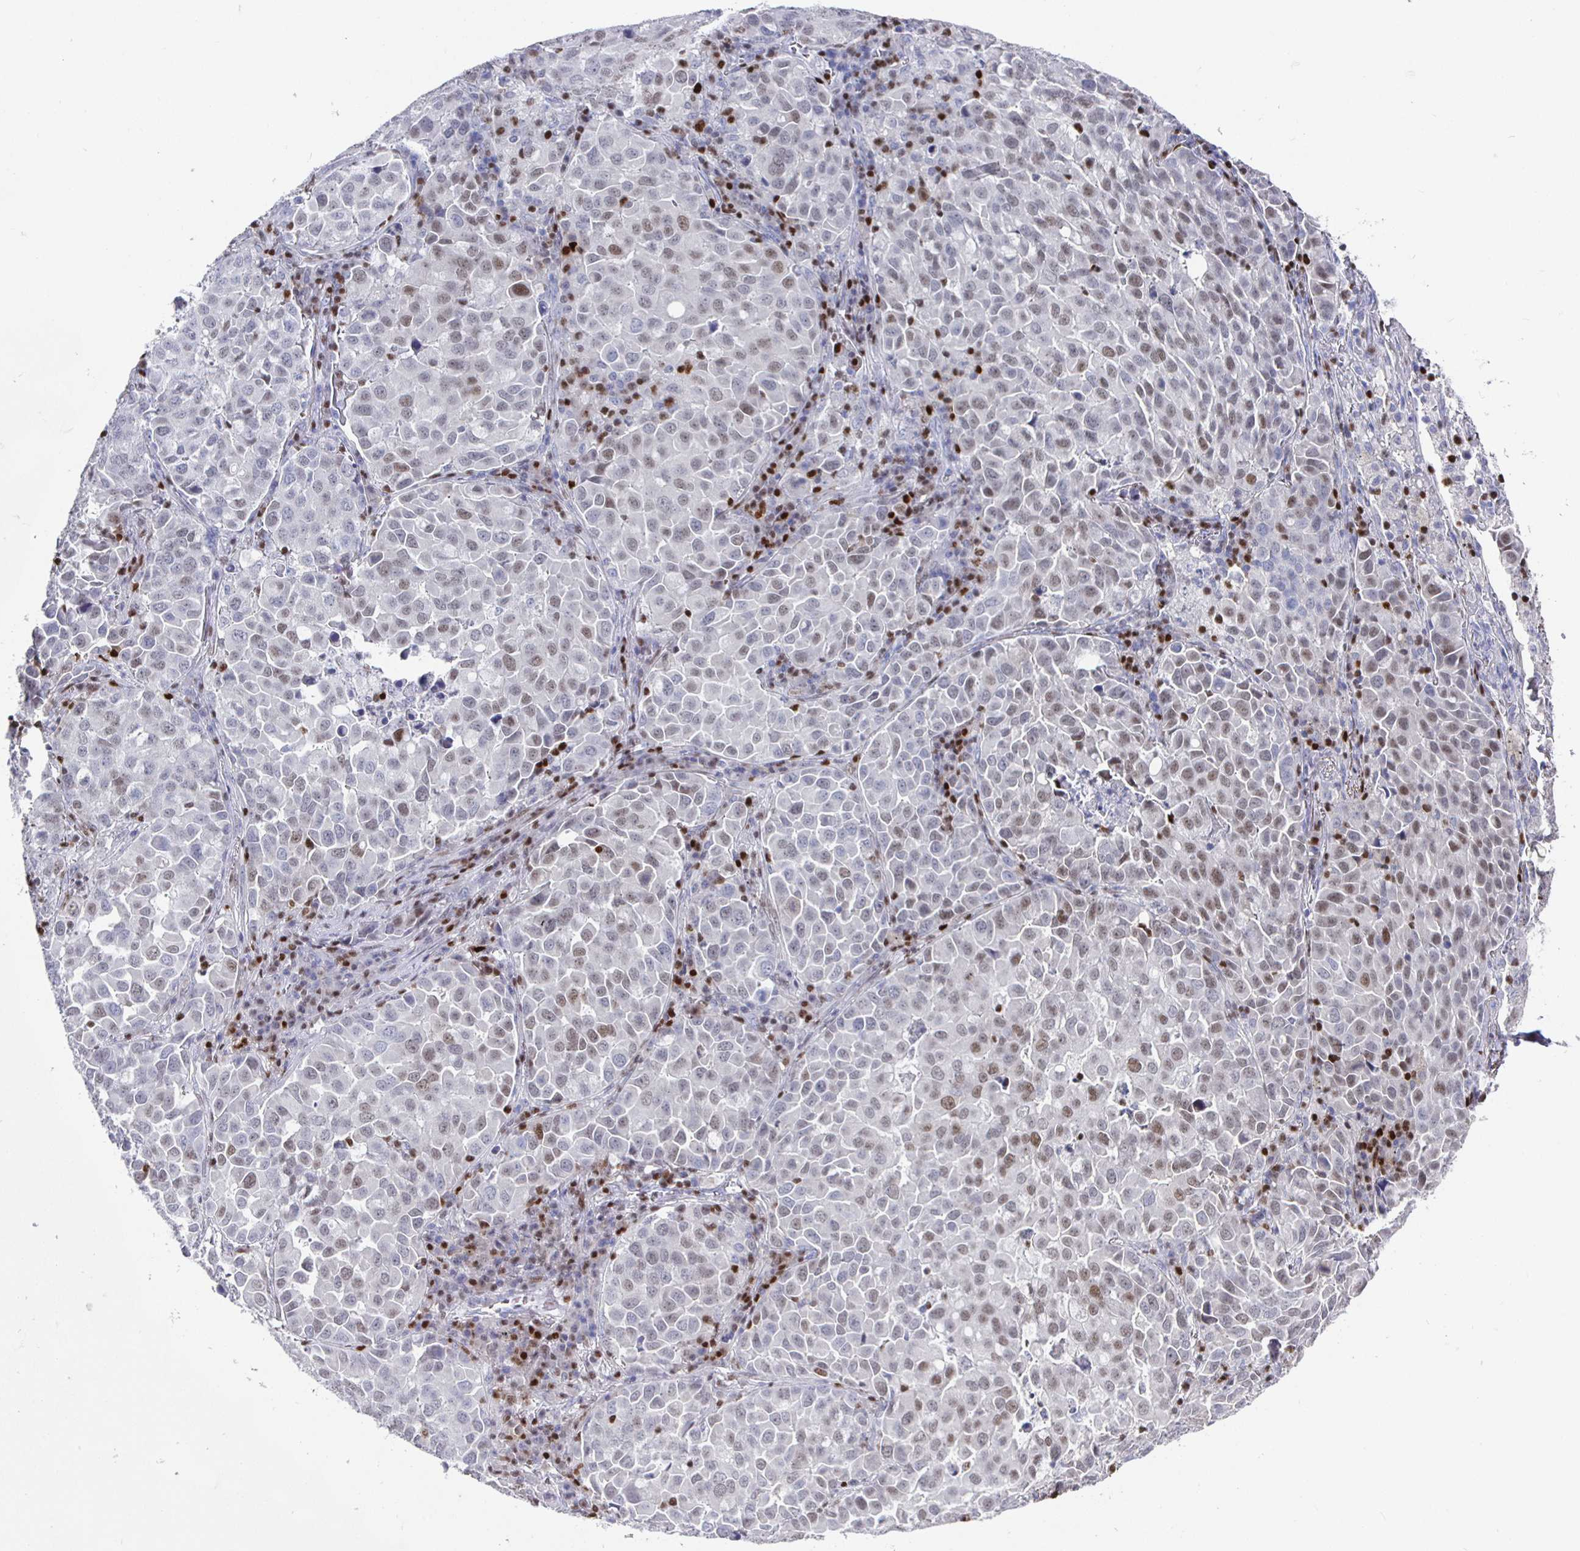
{"staining": {"intensity": "weak", "quantity": "25%-75%", "location": "nuclear"}, "tissue": "lung cancer", "cell_type": "Tumor cells", "image_type": "cancer", "snomed": [{"axis": "morphology", "description": "Adenocarcinoma, NOS"}, {"axis": "morphology", "description": "Adenocarcinoma, metastatic, NOS"}, {"axis": "topography", "description": "Lymph node"}, {"axis": "topography", "description": "Lung"}], "caption": "Lung cancer was stained to show a protein in brown. There is low levels of weak nuclear positivity in approximately 25%-75% of tumor cells. (Brightfield microscopy of DAB IHC at high magnification).", "gene": "RUNX2", "patient": {"sex": "female", "age": 65}}